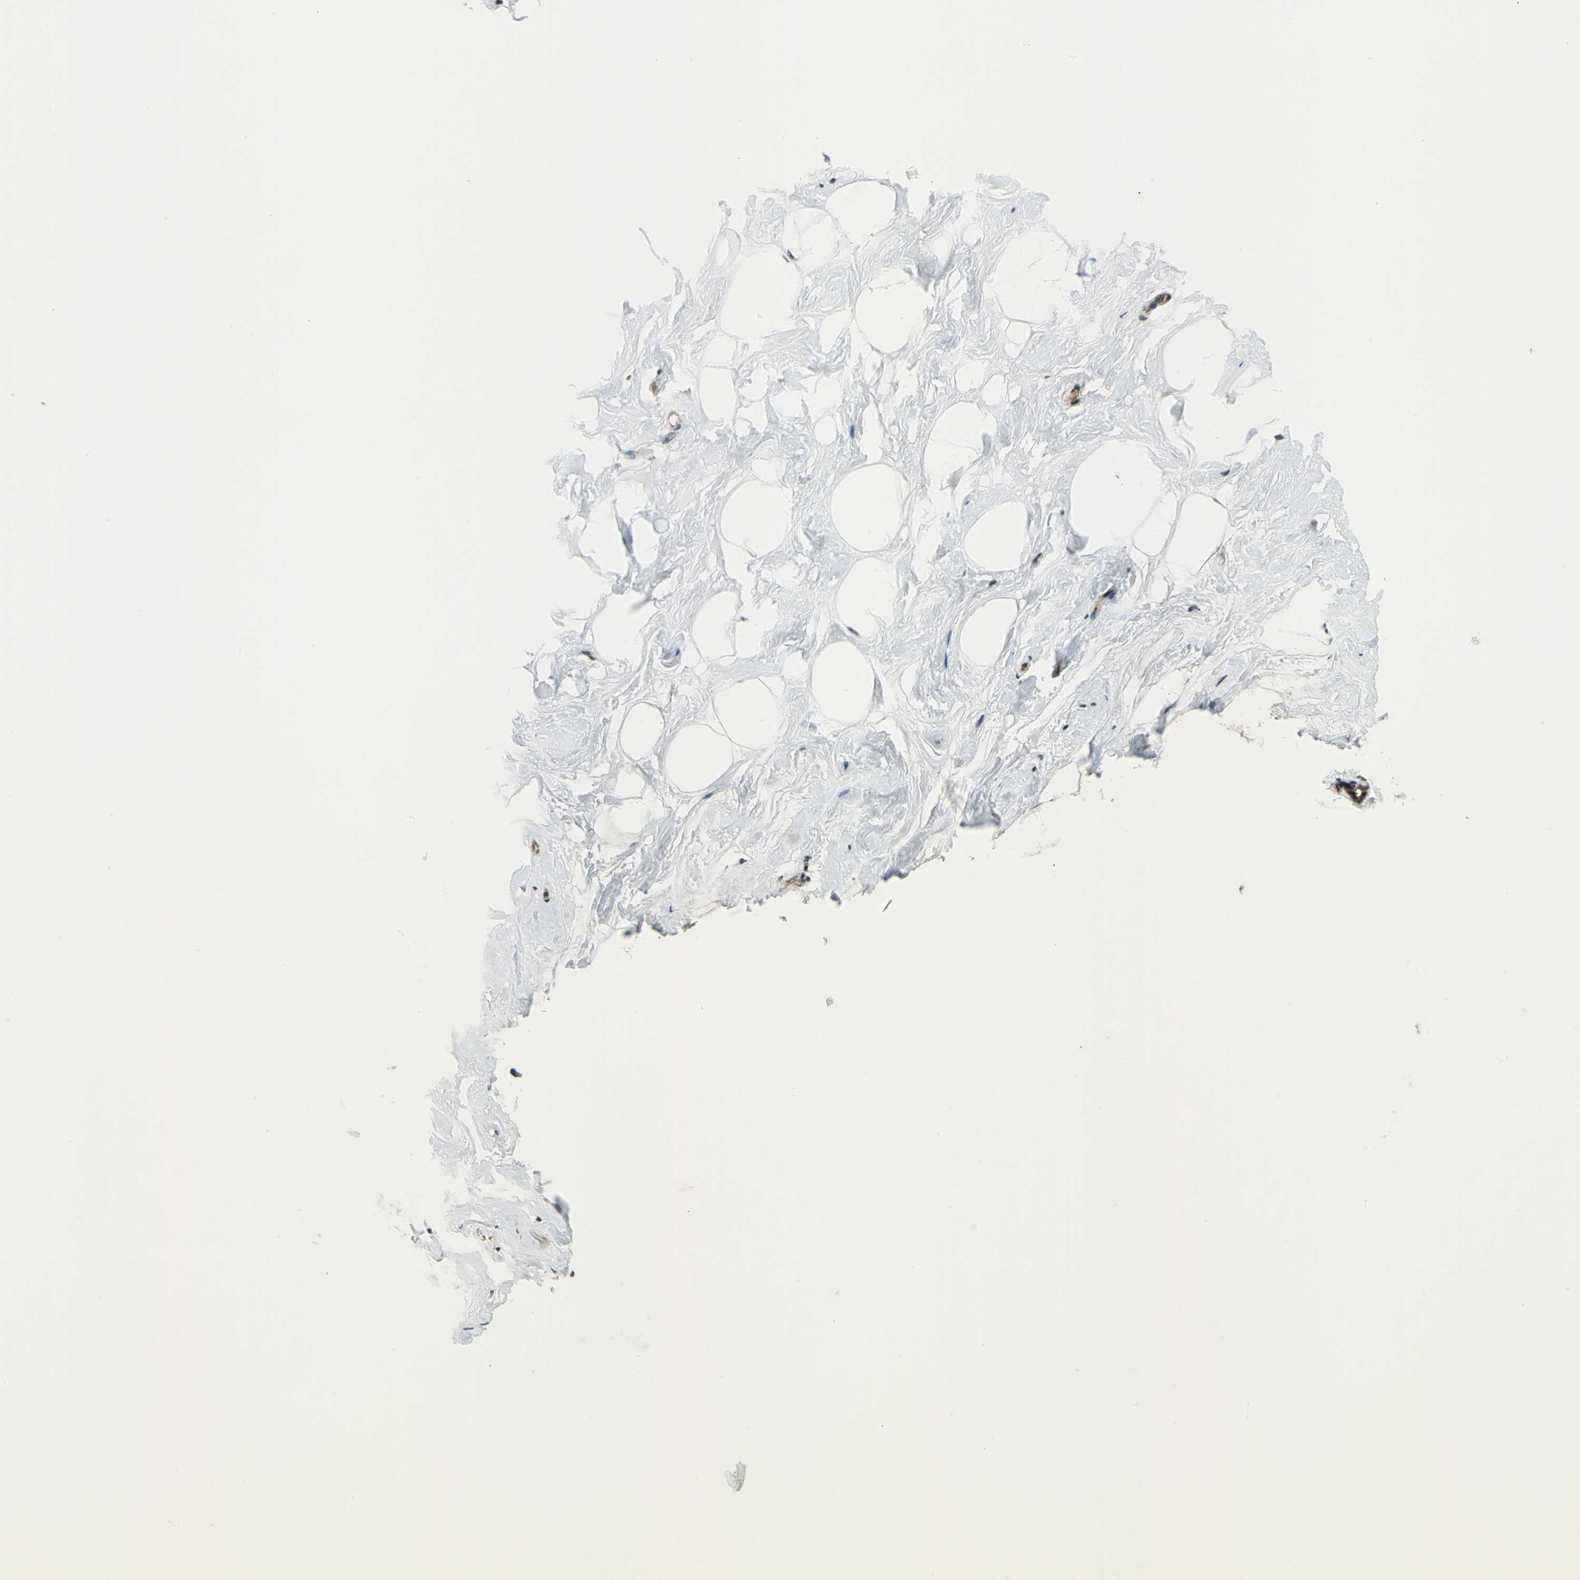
{"staining": {"intensity": "negative", "quantity": "none", "location": "none"}, "tissue": "breast", "cell_type": "Adipocytes", "image_type": "normal", "snomed": [{"axis": "morphology", "description": "Normal tissue, NOS"}, {"axis": "topography", "description": "Breast"}], "caption": "A high-resolution photomicrograph shows immunohistochemistry staining of benign breast, which reveals no significant expression in adipocytes. Brightfield microscopy of immunohistochemistry stained with DAB (brown) and hematoxylin (blue), captured at high magnification.", "gene": "NR2C2", "patient": {"sex": "female", "age": 23}}